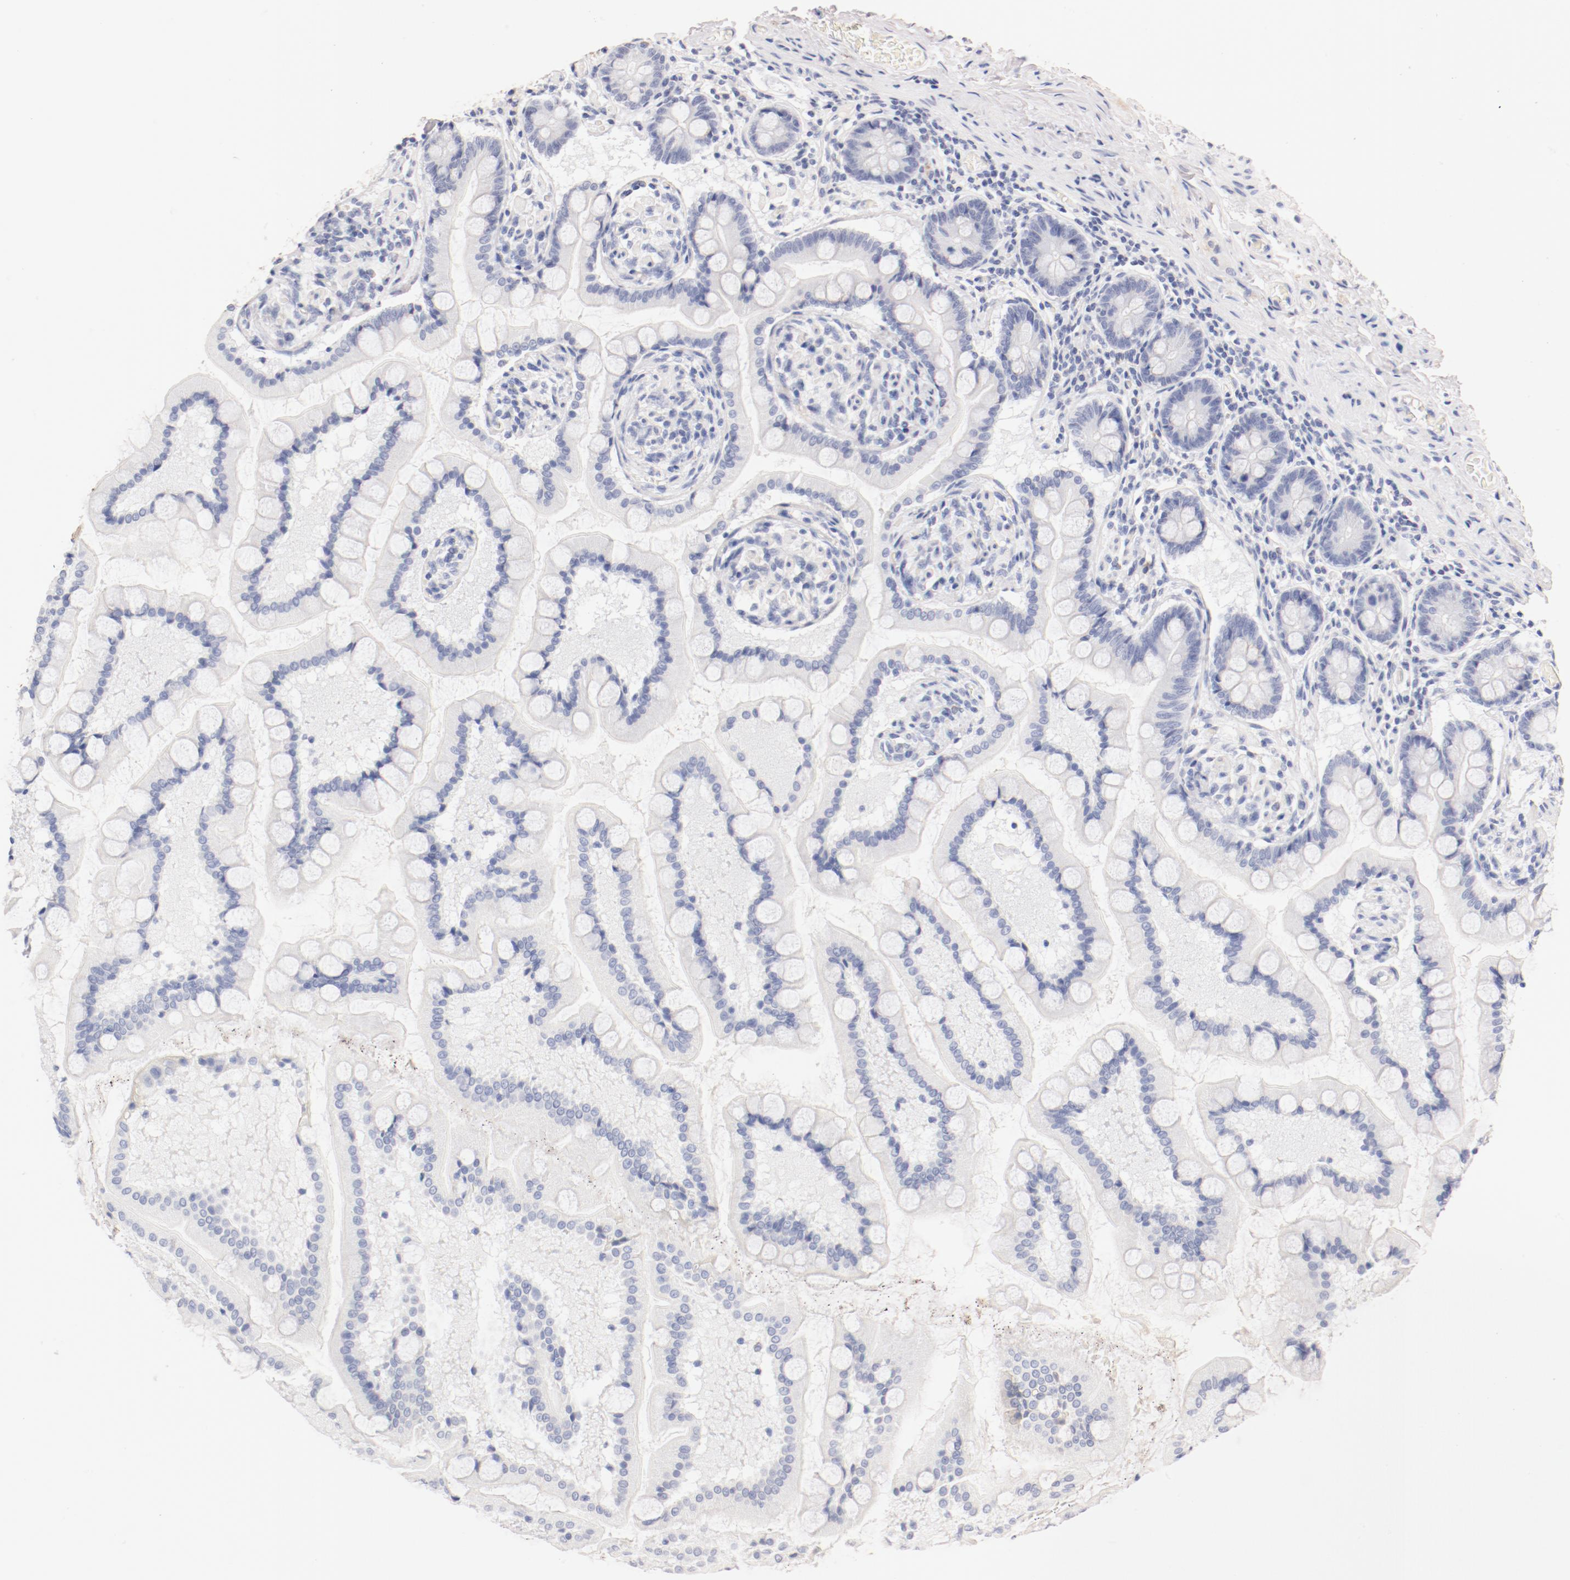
{"staining": {"intensity": "negative", "quantity": "none", "location": "none"}, "tissue": "small intestine", "cell_type": "Glandular cells", "image_type": "normal", "snomed": [{"axis": "morphology", "description": "Normal tissue, NOS"}, {"axis": "topography", "description": "Small intestine"}], "caption": "The histopathology image reveals no staining of glandular cells in normal small intestine. (DAB immunohistochemistry (IHC) with hematoxylin counter stain).", "gene": "HOMER1", "patient": {"sex": "male", "age": 41}}